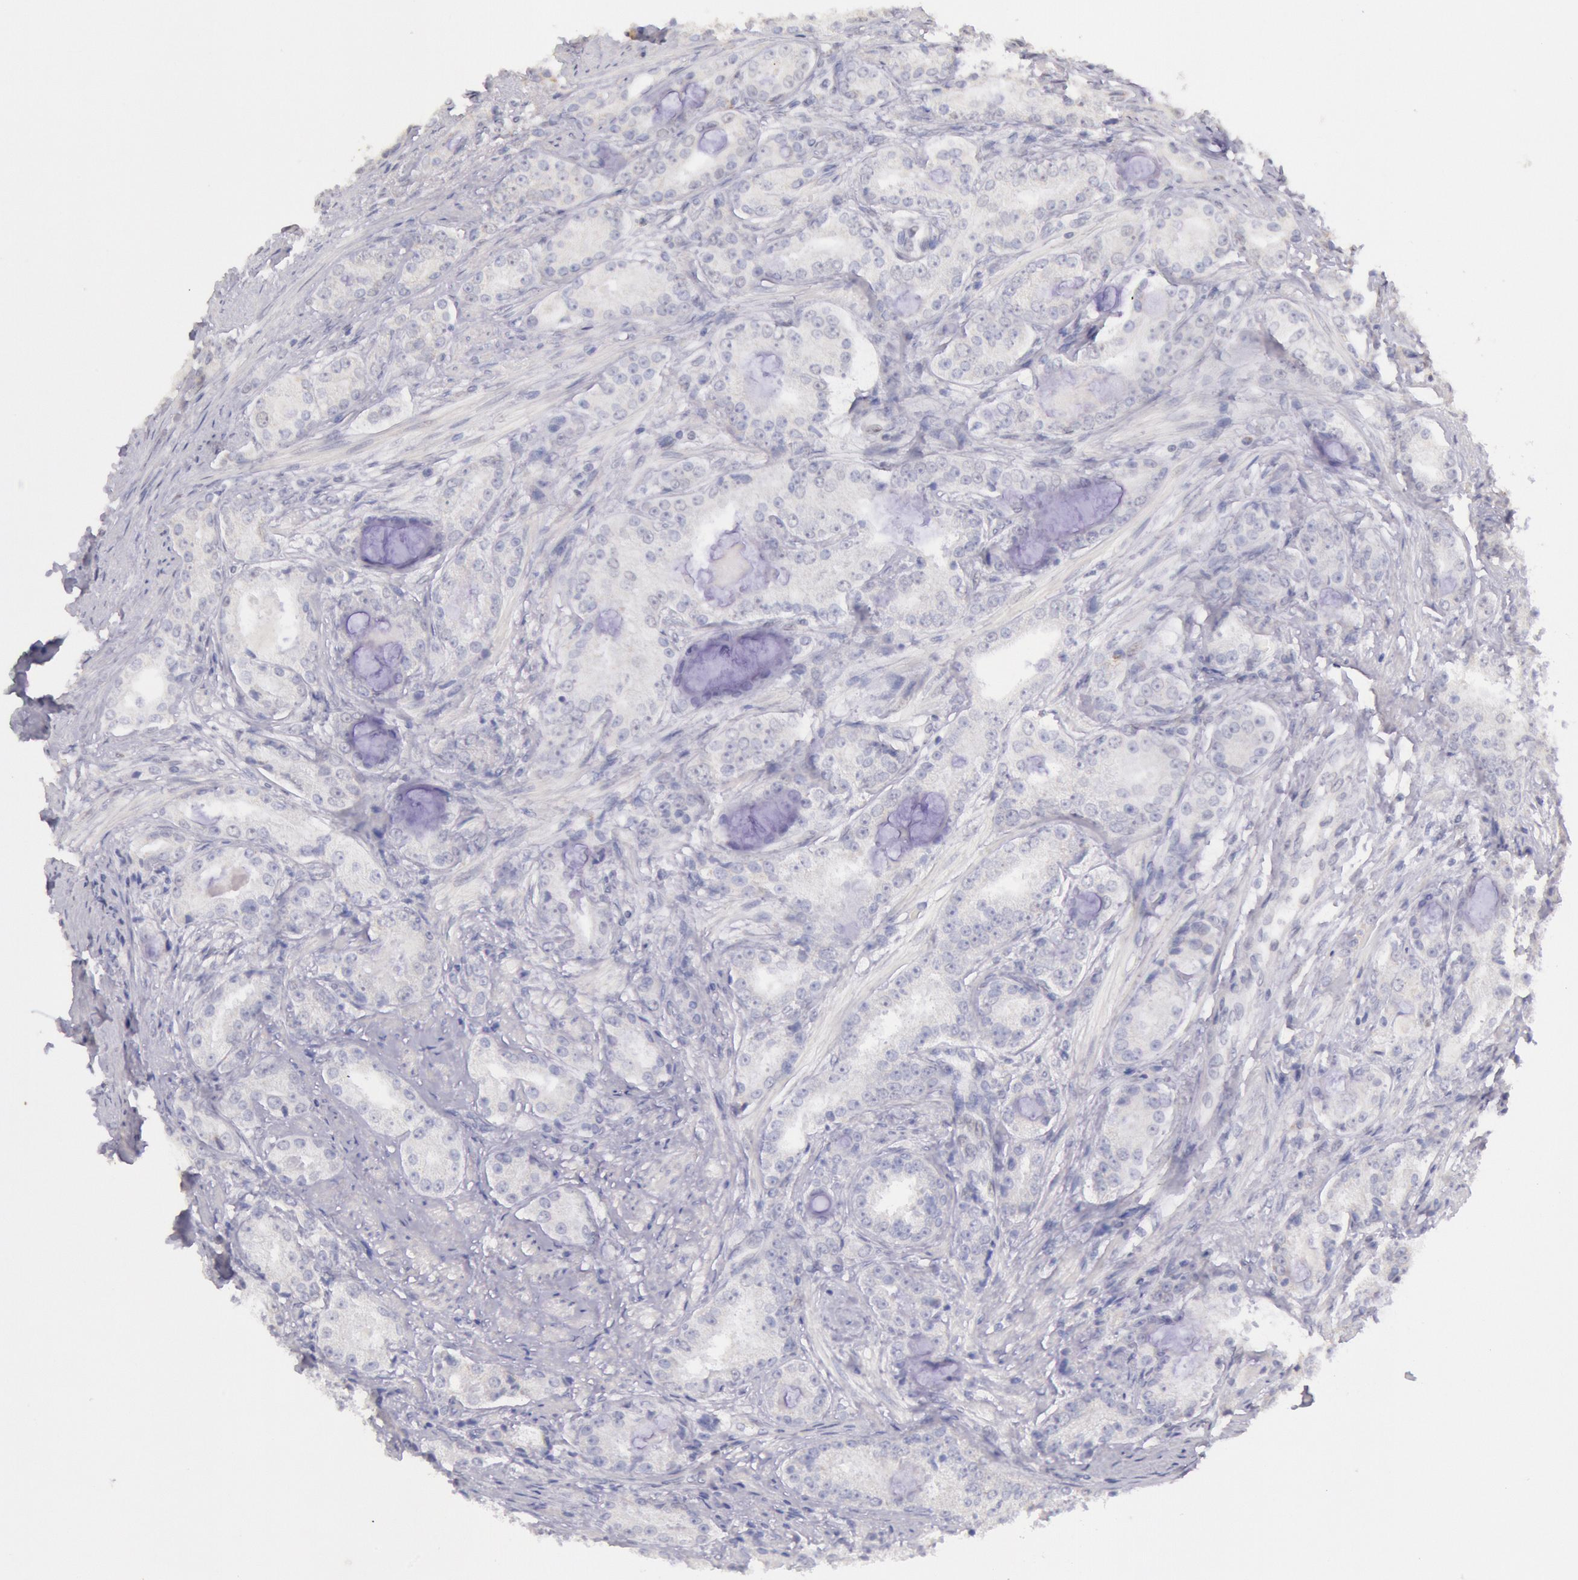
{"staining": {"intensity": "moderate", "quantity": "25%-75%", "location": "cytoplasmic/membranous"}, "tissue": "prostate cancer", "cell_type": "Tumor cells", "image_type": "cancer", "snomed": [{"axis": "morphology", "description": "Adenocarcinoma, Medium grade"}, {"axis": "topography", "description": "Prostate"}], "caption": "Prostate adenocarcinoma (medium-grade) stained with DAB (3,3'-diaminobenzidine) IHC demonstrates medium levels of moderate cytoplasmic/membranous staining in approximately 25%-75% of tumor cells. (DAB (3,3'-diaminobenzidine) = brown stain, brightfield microscopy at high magnification).", "gene": "FRMD6", "patient": {"sex": "male", "age": 72}}